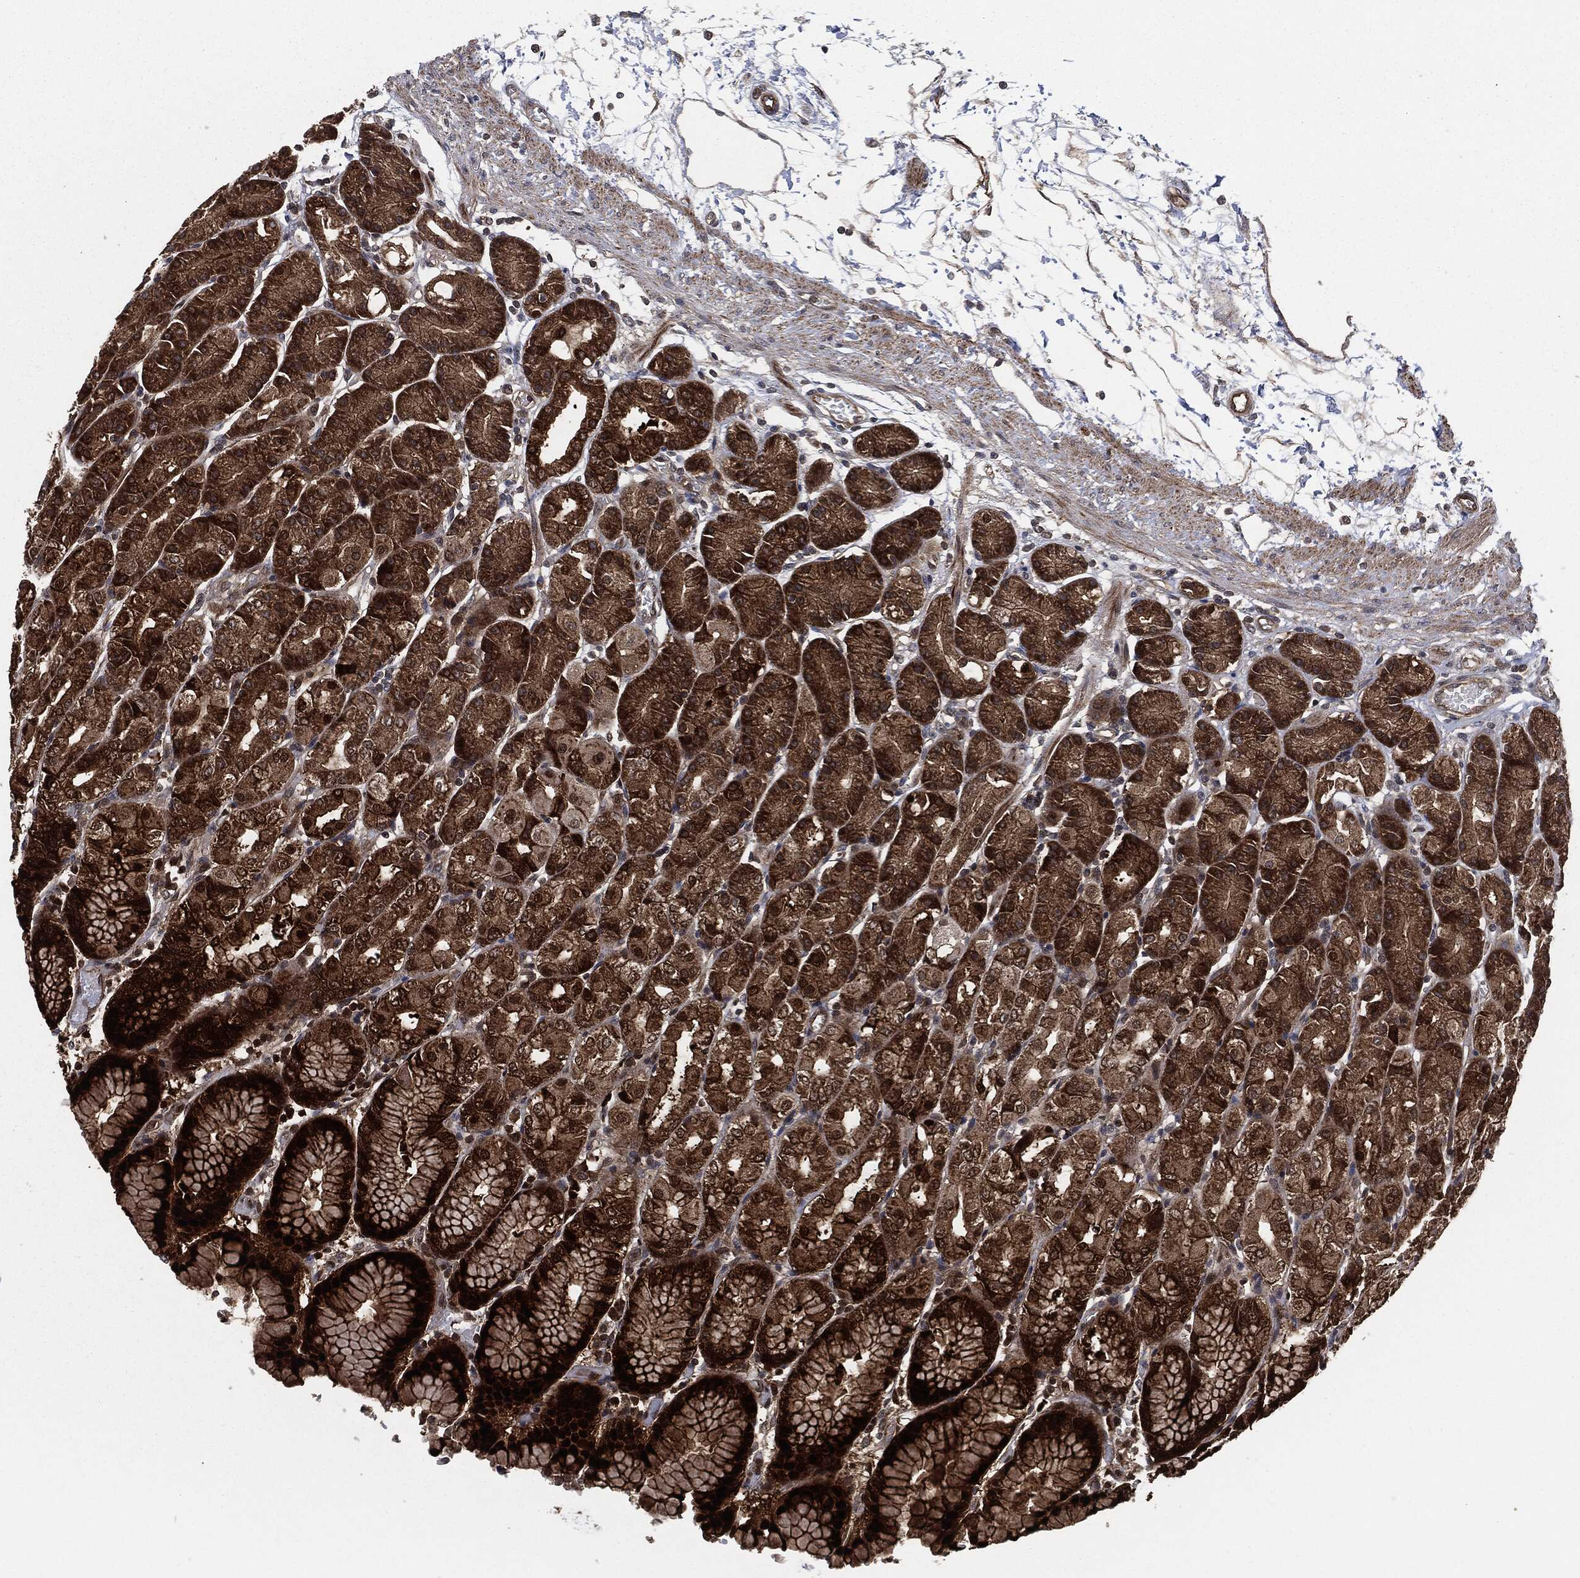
{"staining": {"intensity": "strong", "quantity": ">75%", "location": "cytoplasmic/membranous"}, "tissue": "stomach", "cell_type": "Glandular cells", "image_type": "normal", "snomed": [{"axis": "morphology", "description": "Normal tissue, NOS"}, {"axis": "morphology", "description": "Adenocarcinoma, NOS"}, {"axis": "topography", "description": "Stomach"}], "caption": "An immunohistochemistry photomicrograph of unremarkable tissue is shown. Protein staining in brown labels strong cytoplasmic/membranous positivity in stomach within glandular cells. (DAB IHC with brightfield microscopy, high magnification).", "gene": "HRAS", "patient": {"sex": "female", "age": 81}}